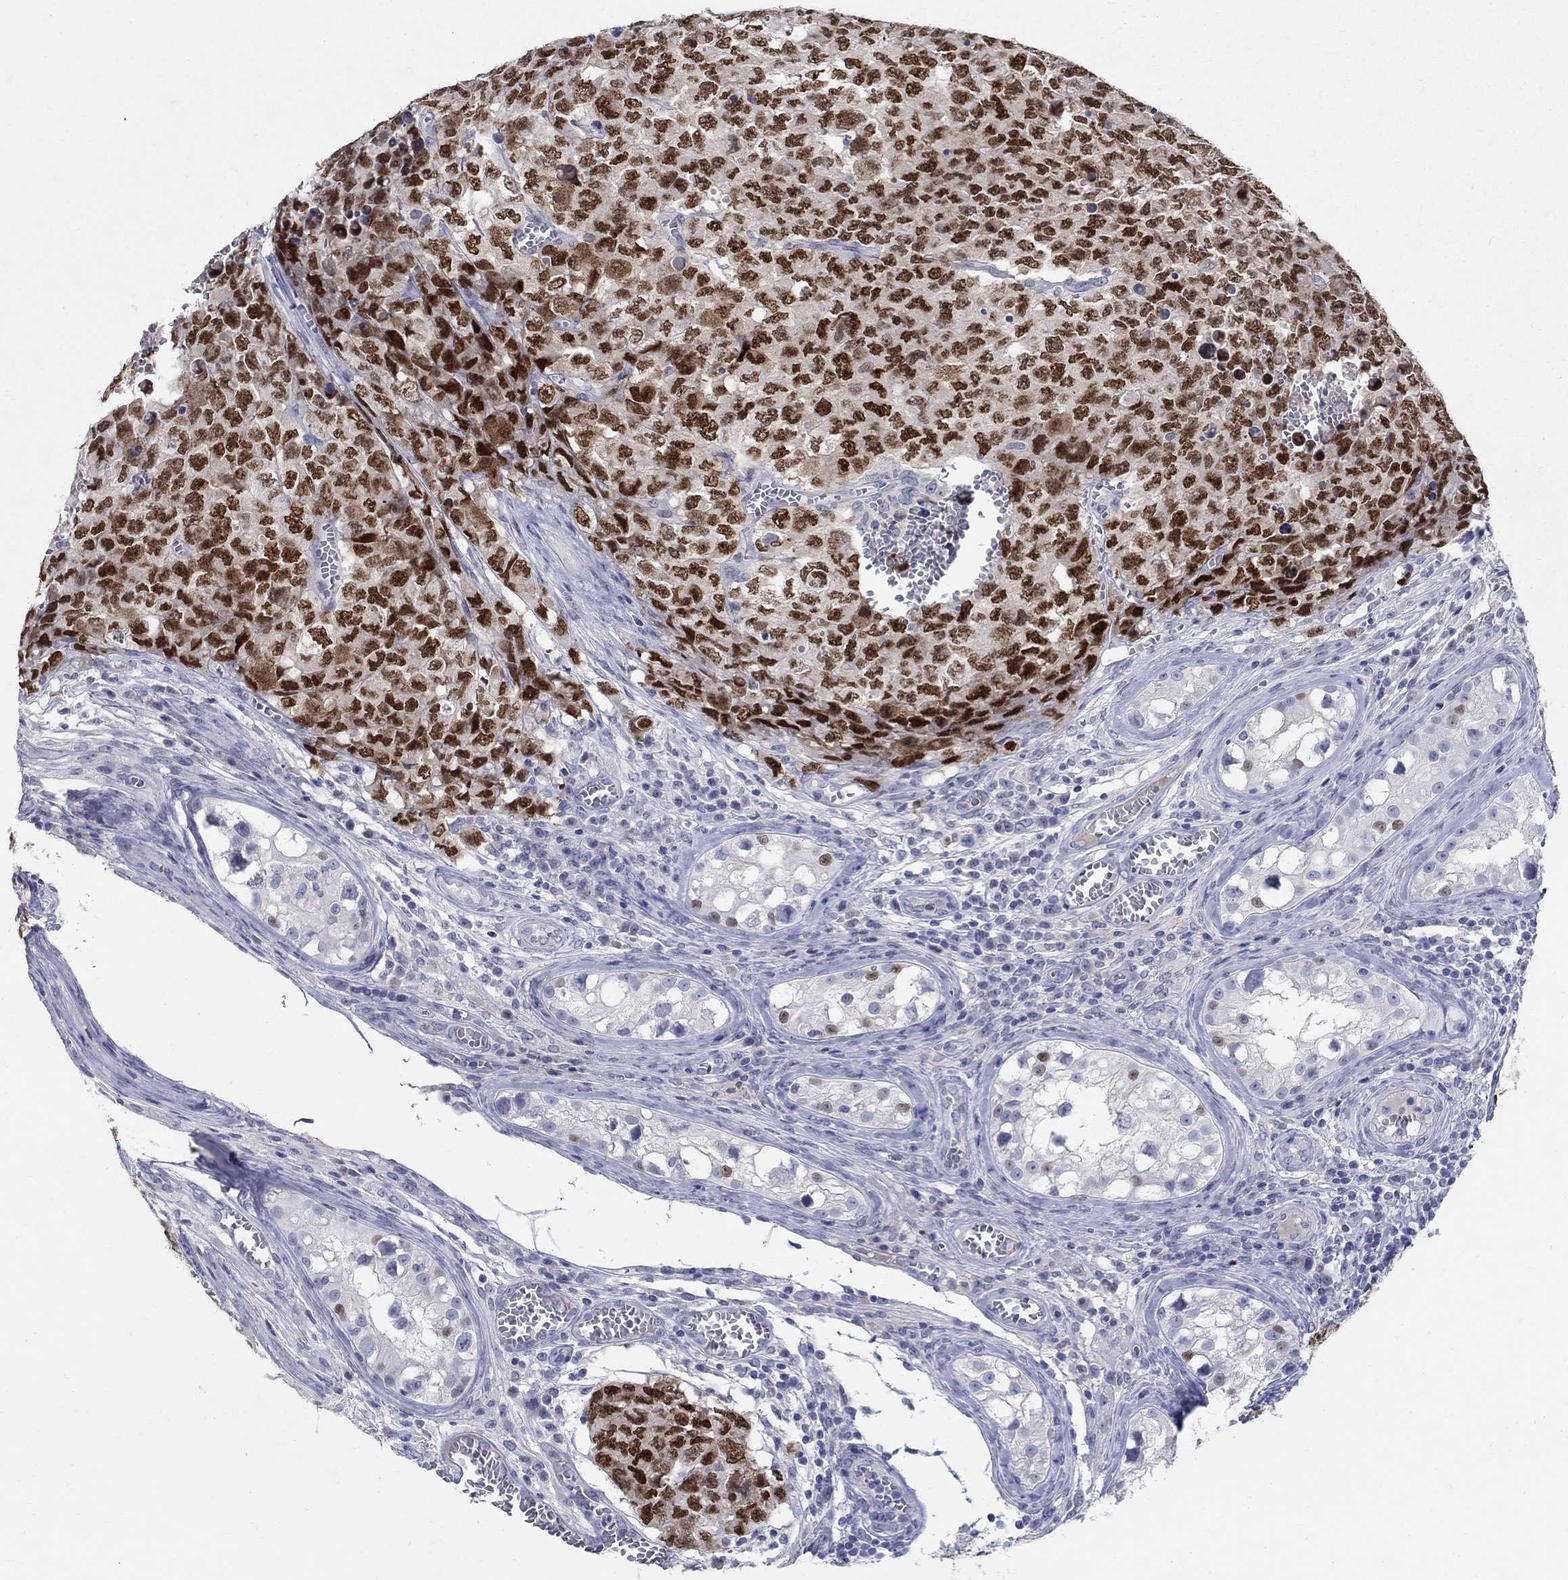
{"staining": {"intensity": "strong", "quantity": ">75%", "location": "nuclear"}, "tissue": "testis cancer", "cell_type": "Tumor cells", "image_type": "cancer", "snomed": [{"axis": "morphology", "description": "Carcinoma, Embryonal, NOS"}, {"axis": "topography", "description": "Testis"}], "caption": "Immunohistochemical staining of testis cancer displays strong nuclear protein expression in about >75% of tumor cells.", "gene": "SOX2", "patient": {"sex": "male", "age": 23}}